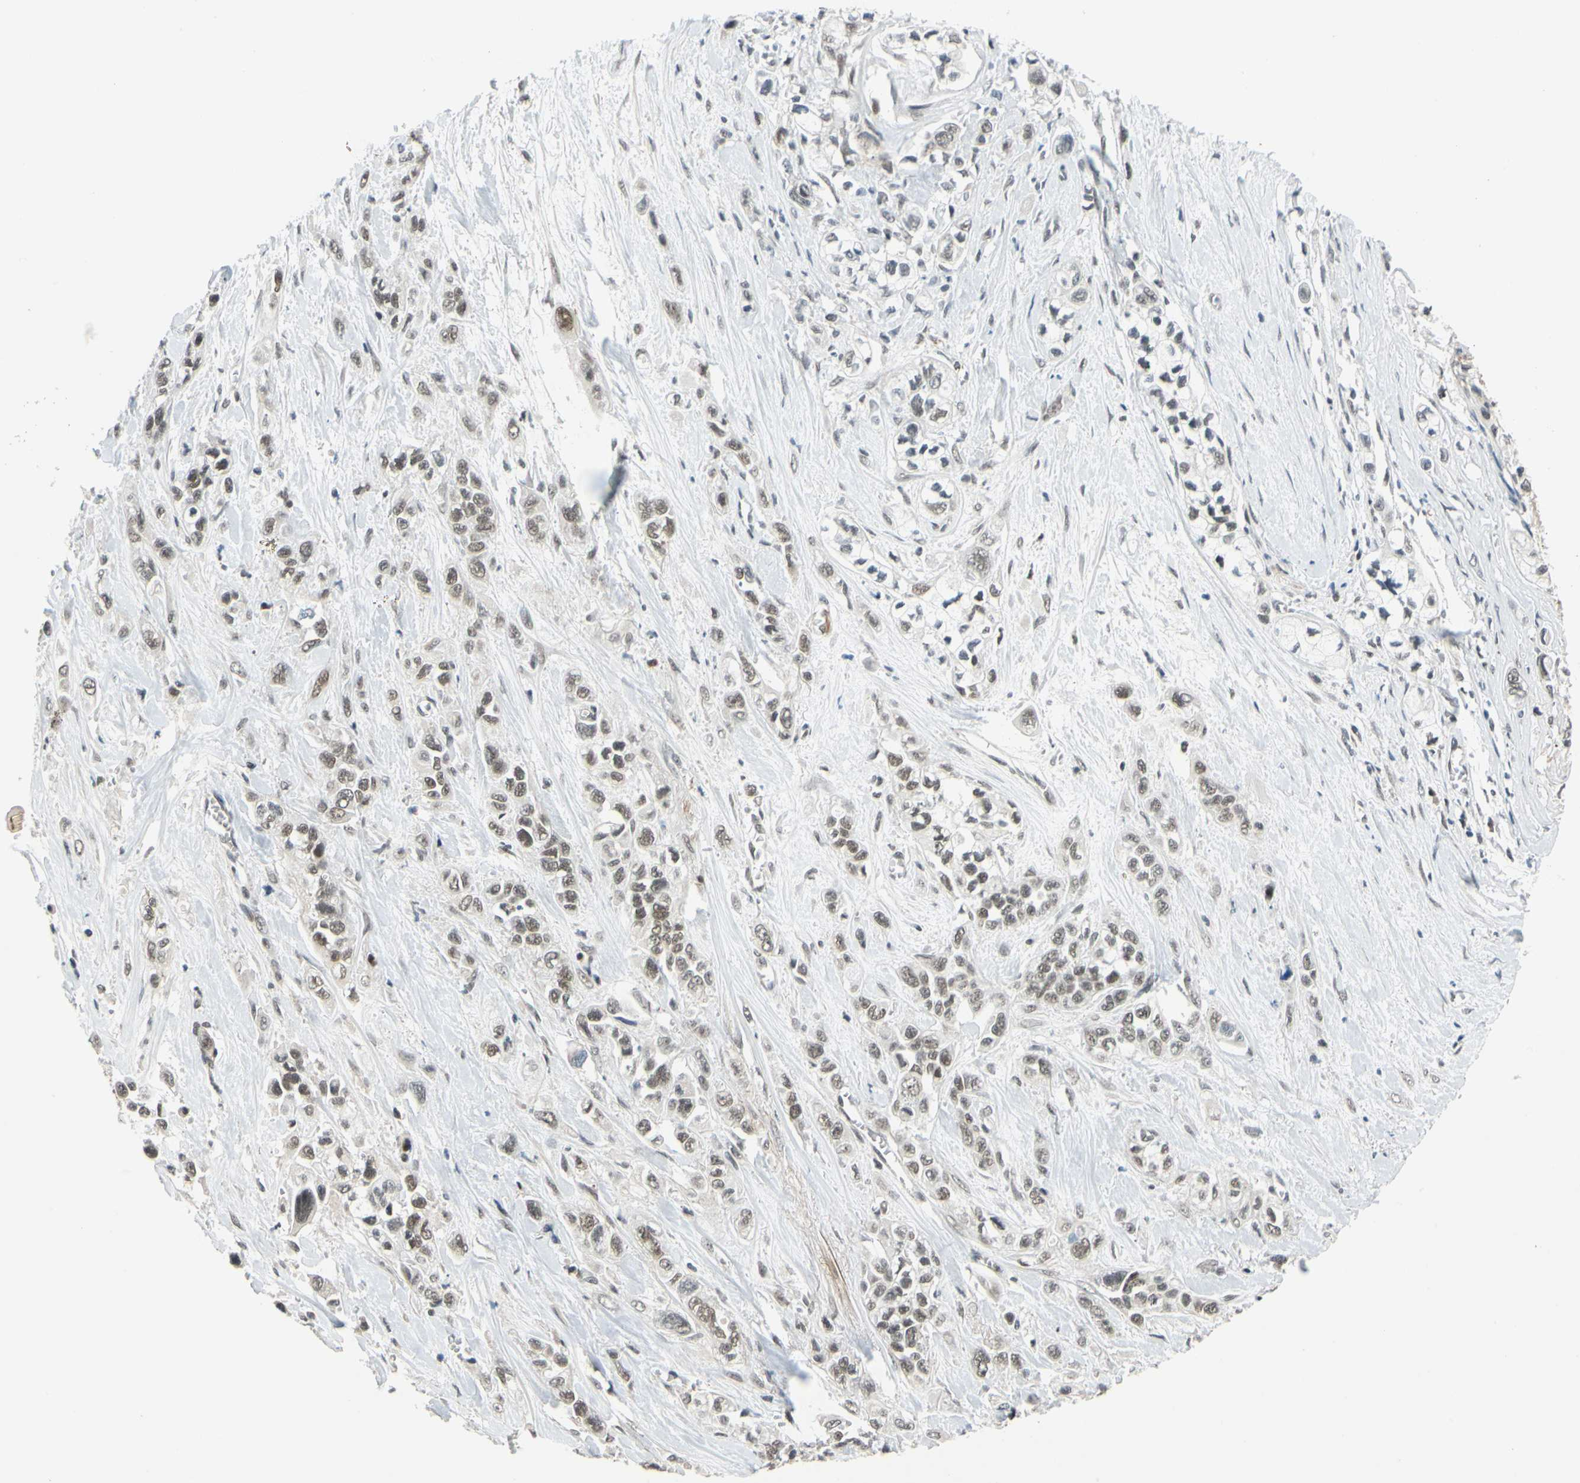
{"staining": {"intensity": "moderate", "quantity": ">75%", "location": "cytoplasmic/membranous,nuclear"}, "tissue": "pancreatic cancer", "cell_type": "Tumor cells", "image_type": "cancer", "snomed": [{"axis": "morphology", "description": "Adenocarcinoma, NOS"}, {"axis": "topography", "description": "Pancreas"}], "caption": "IHC photomicrograph of human pancreatic cancer (adenocarcinoma) stained for a protein (brown), which demonstrates medium levels of moderate cytoplasmic/membranous and nuclear positivity in approximately >75% of tumor cells.", "gene": "POGZ", "patient": {"sex": "male", "age": 74}}